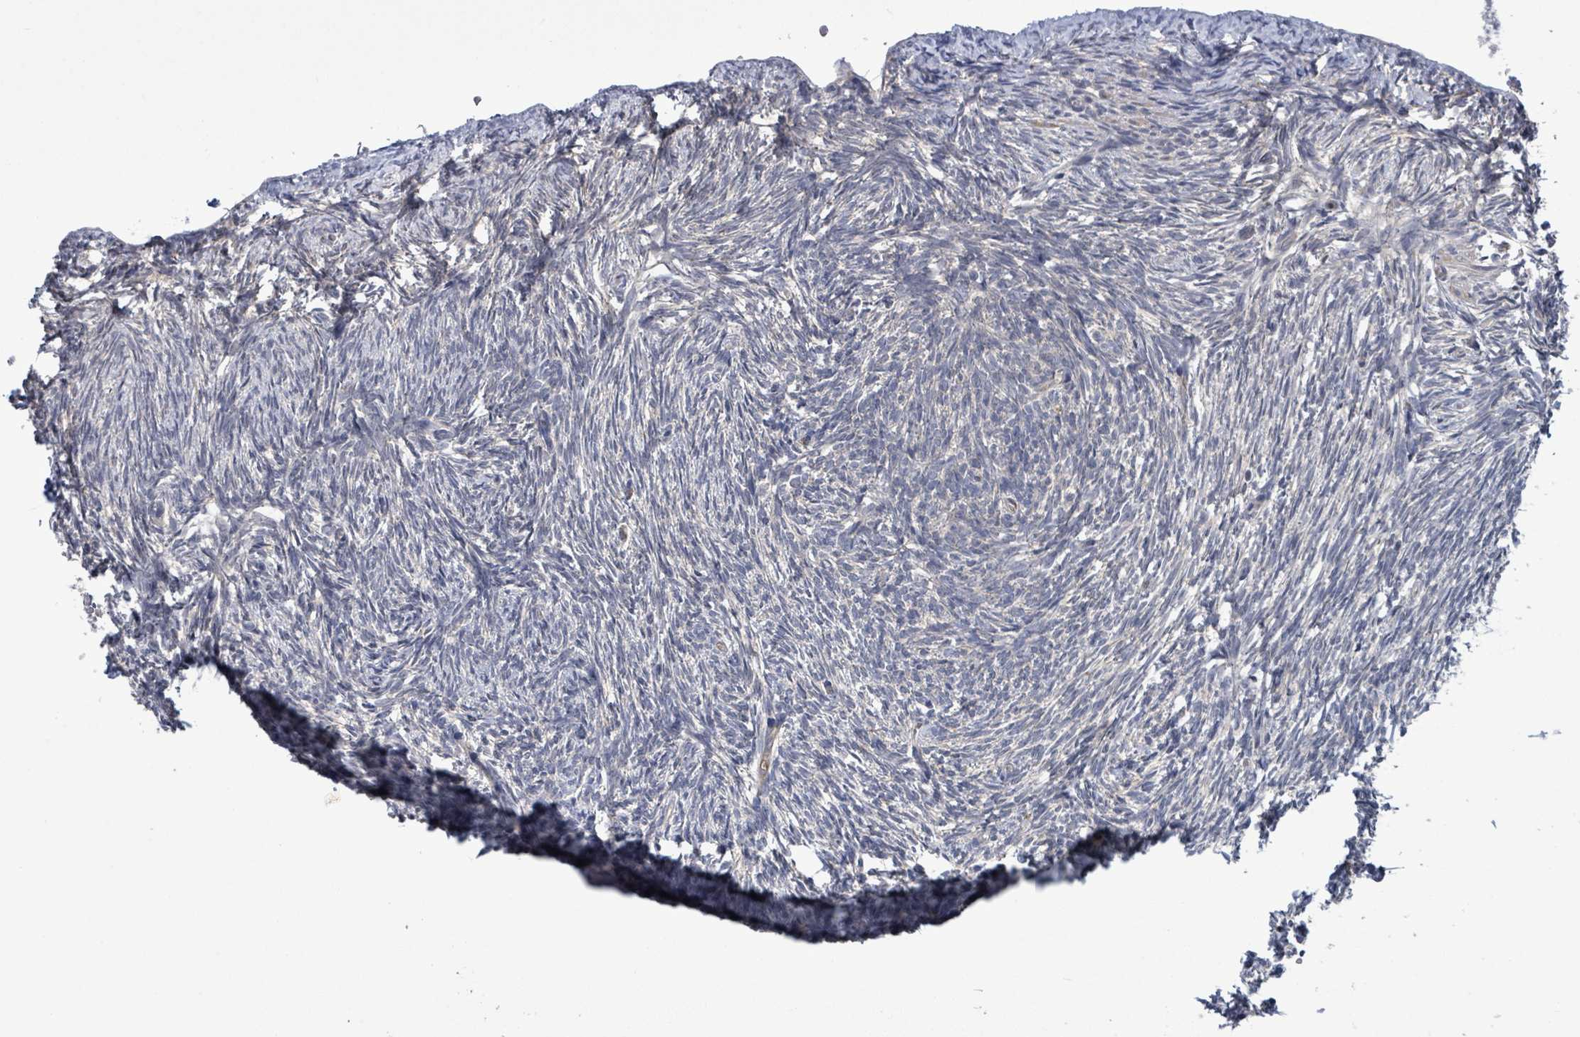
{"staining": {"intensity": "negative", "quantity": "none", "location": "none"}, "tissue": "ovary", "cell_type": "Ovarian stroma cells", "image_type": "normal", "snomed": [{"axis": "morphology", "description": "Normal tissue, NOS"}, {"axis": "topography", "description": "Ovary"}], "caption": "Immunohistochemistry photomicrograph of normal ovary stained for a protein (brown), which shows no expression in ovarian stroma cells.", "gene": "SERPINE3", "patient": {"sex": "female", "age": 51}}